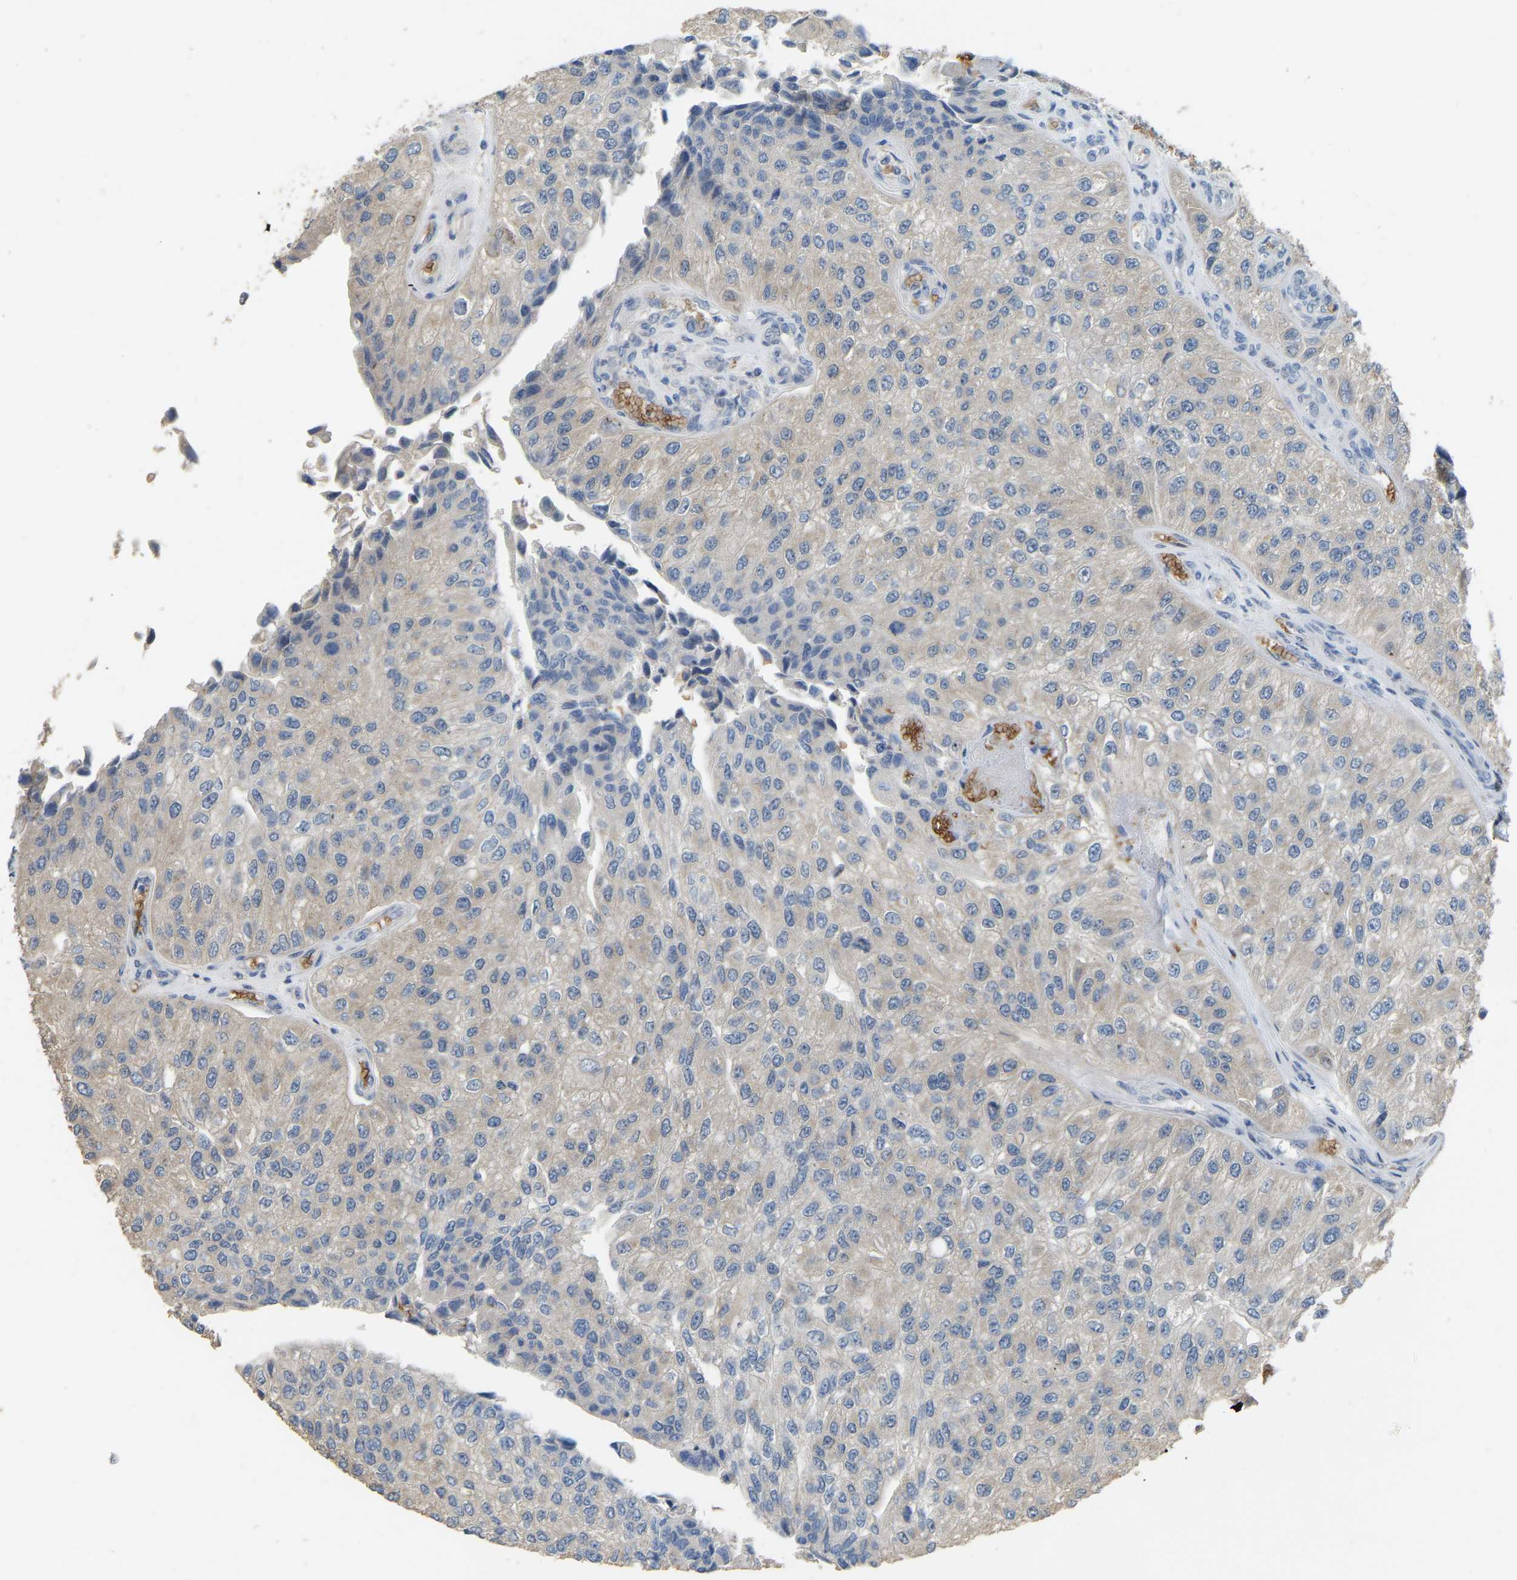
{"staining": {"intensity": "negative", "quantity": "none", "location": "none"}, "tissue": "urothelial cancer", "cell_type": "Tumor cells", "image_type": "cancer", "snomed": [{"axis": "morphology", "description": "Urothelial carcinoma, High grade"}, {"axis": "topography", "description": "Kidney"}, {"axis": "topography", "description": "Urinary bladder"}], "caption": "Tumor cells are negative for protein expression in human urothelial carcinoma (high-grade). Brightfield microscopy of IHC stained with DAB (brown) and hematoxylin (blue), captured at high magnification.", "gene": "CFAP298", "patient": {"sex": "male", "age": 77}}